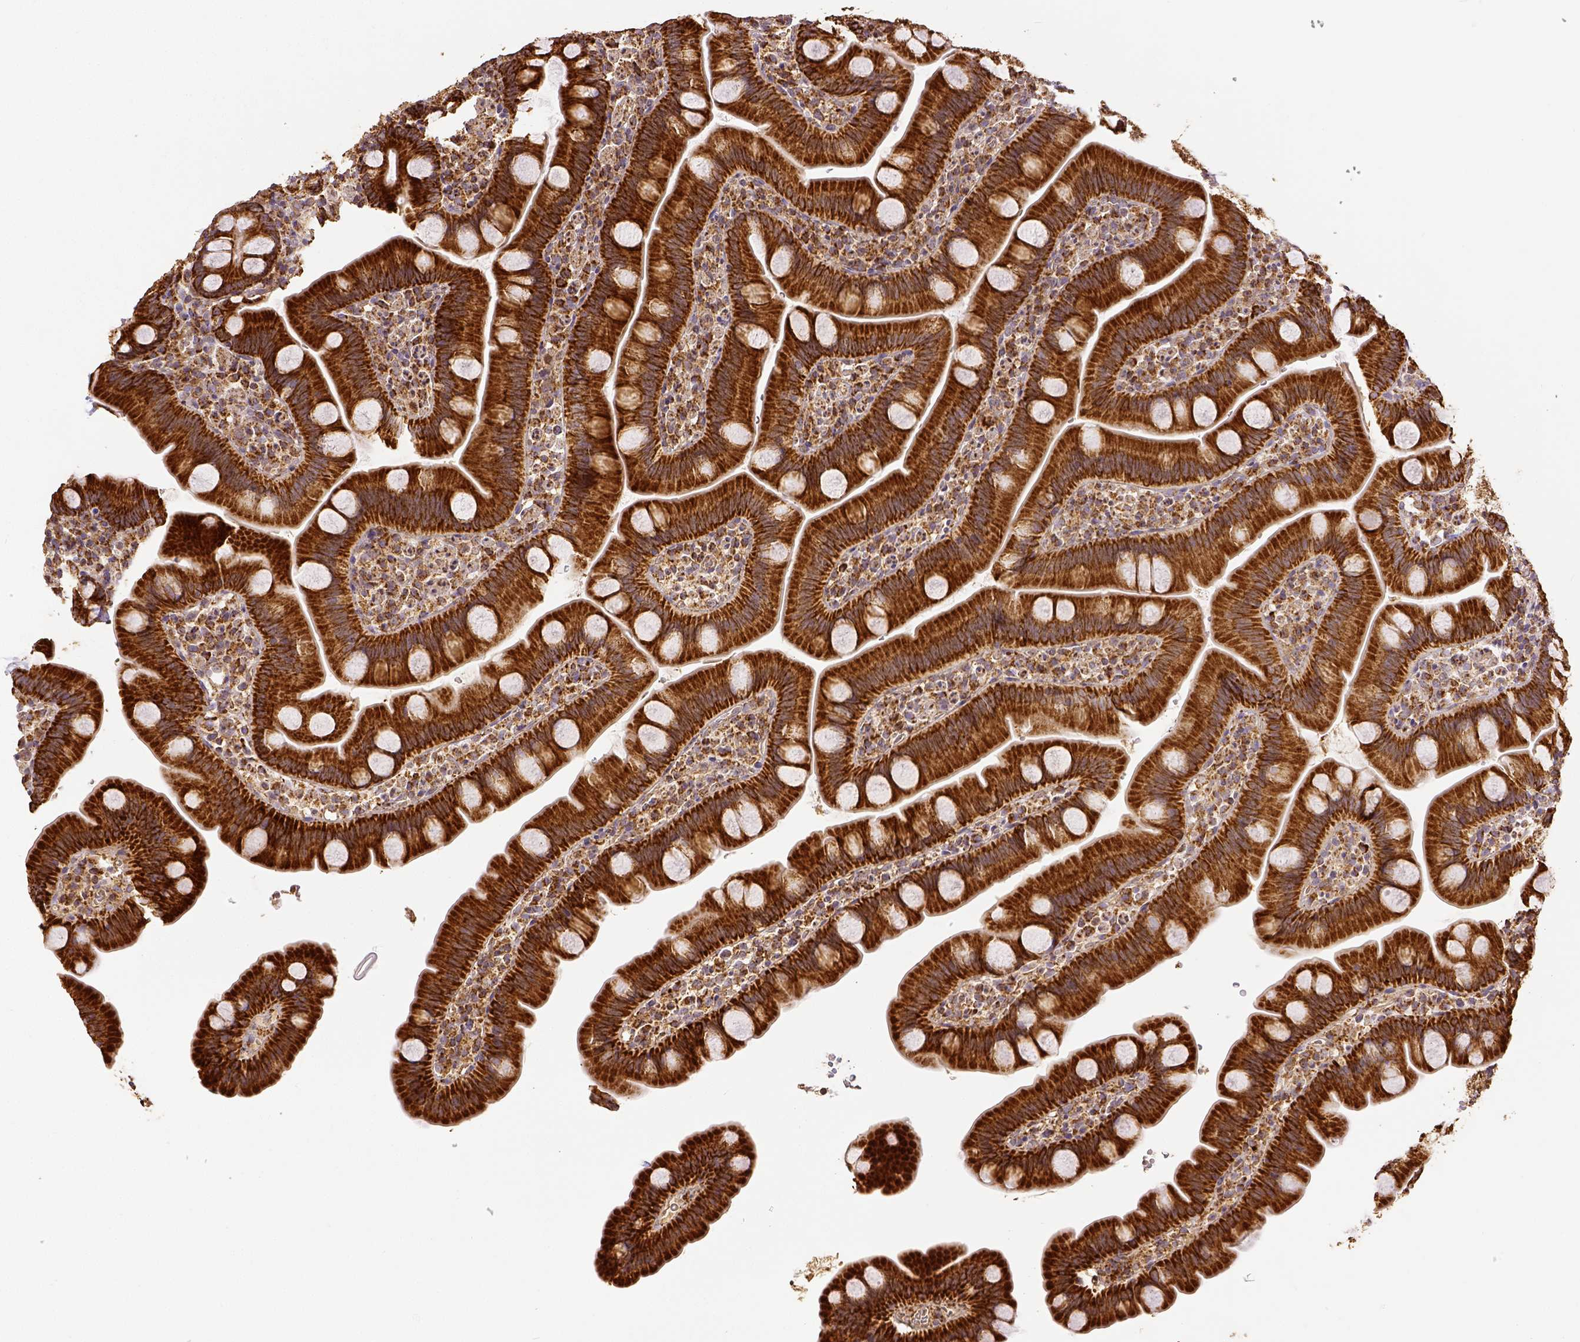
{"staining": {"intensity": "strong", "quantity": ">75%", "location": "cytoplasmic/membranous"}, "tissue": "small intestine", "cell_type": "Glandular cells", "image_type": "normal", "snomed": [{"axis": "morphology", "description": "Normal tissue, NOS"}, {"axis": "topography", "description": "Small intestine"}], "caption": "Protein staining of unremarkable small intestine demonstrates strong cytoplasmic/membranous positivity in about >75% of glandular cells. Immunohistochemistry (ihc) stains the protein of interest in brown and the nuclei are stained blue.", "gene": "SDHB", "patient": {"sex": "female", "age": 68}}